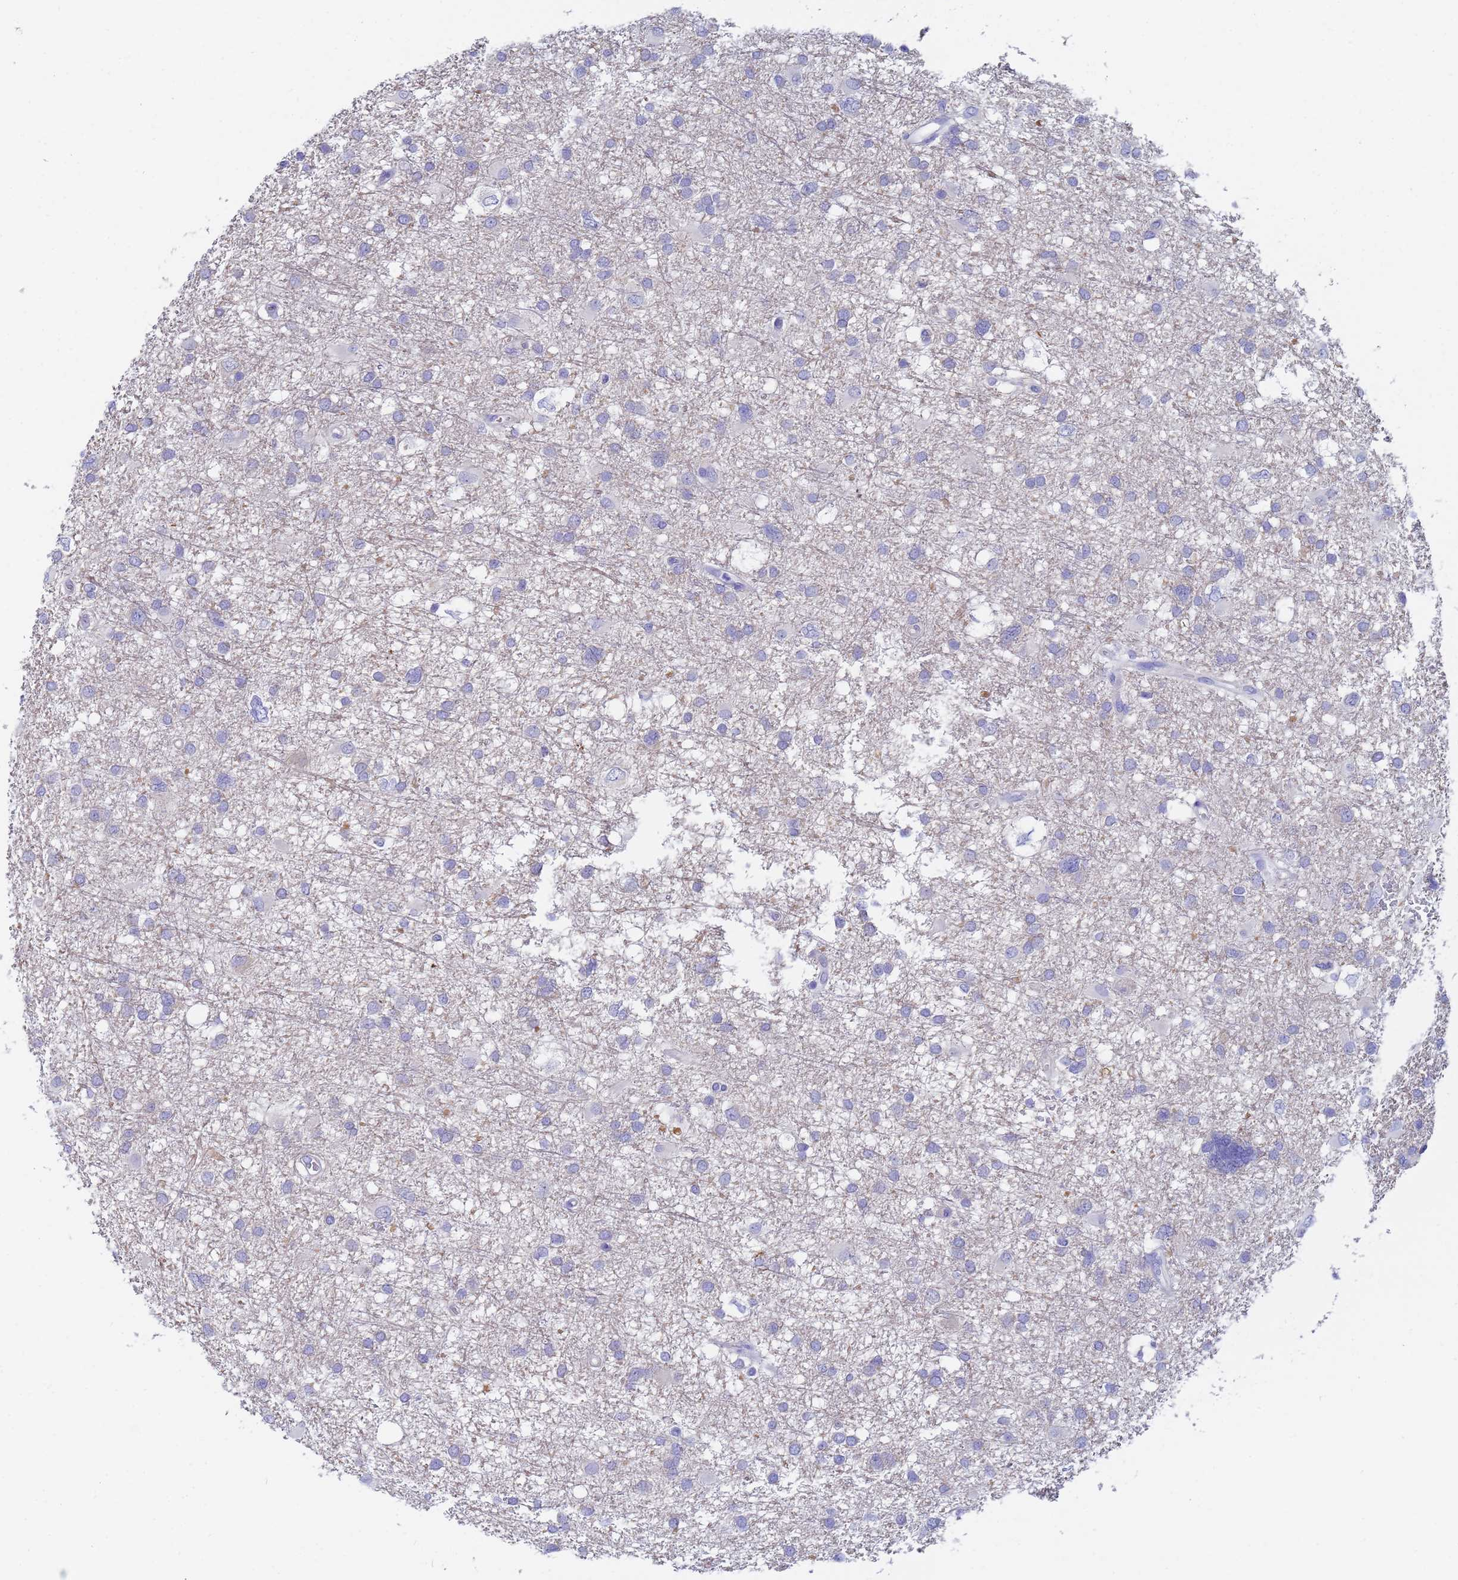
{"staining": {"intensity": "negative", "quantity": "none", "location": "none"}, "tissue": "glioma", "cell_type": "Tumor cells", "image_type": "cancer", "snomed": [{"axis": "morphology", "description": "Glioma, malignant, High grade"}, {"axis": "topography", "description": "Brain"}], "caption": "DAB (3,3'-diaminobenzidine) immunohistochemical staining of glioma demonstrates no significant expression in tumor cells.", "gene": "UBE2O", "patient": {"sex": "male", "age": 61}}